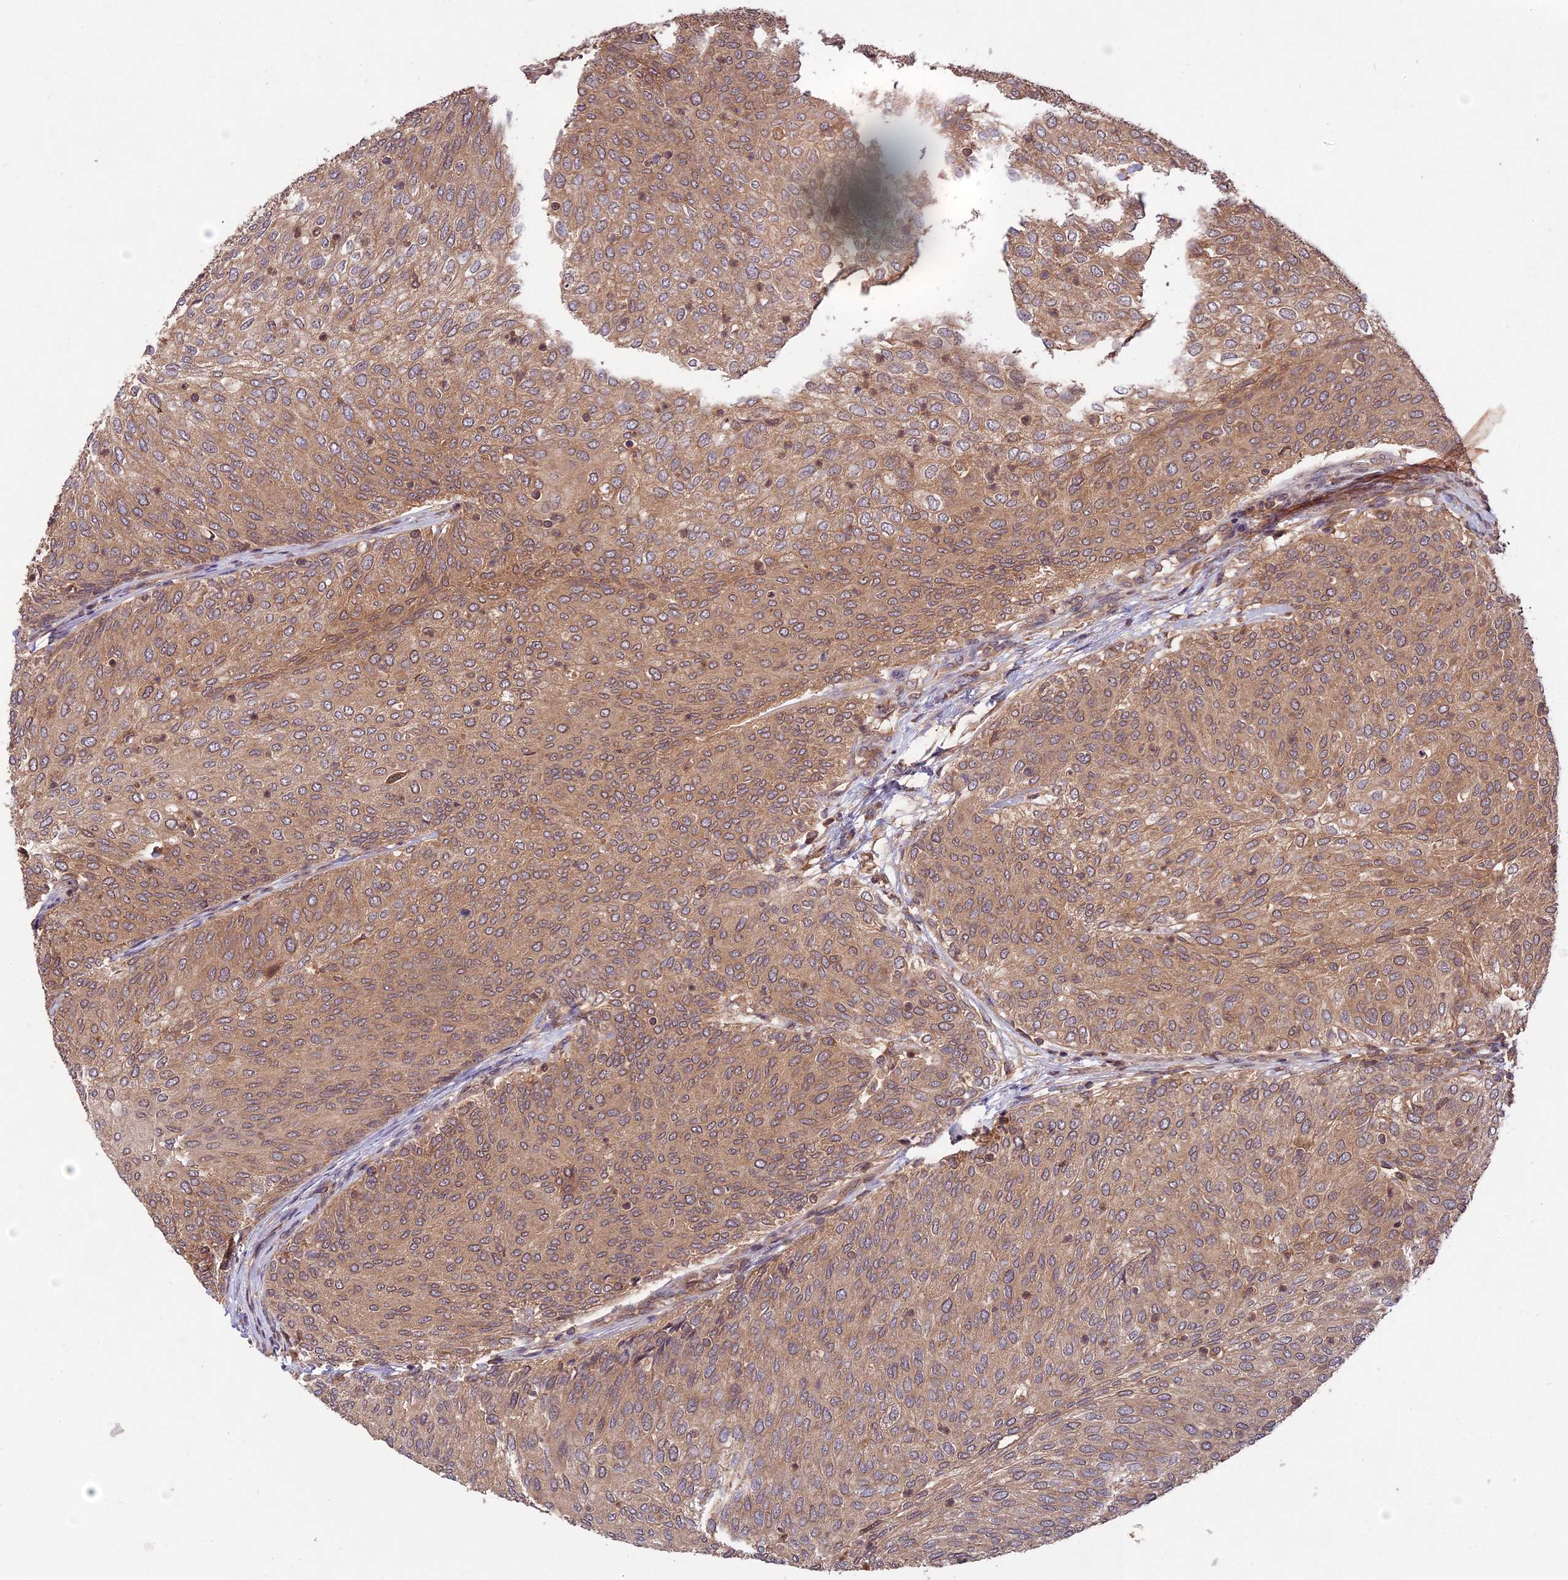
{"staining": {"intensity": "moderate", "quantity": ">75%", "location": "cytoplasmic/membranous"}, "tissue": "urothelial cancer", "cell_type": "Tumor cells", "image_type": "cancer", "snomed": [{"axis": "morphology", "description": "Urothelial carcinoma, Low grade"}, {"axis": "topography", "description": "Urinary bladder"}], "caption": "A brown stain shows moderate cytoplasmic/membranous staining of a protein in human low-grade urothelial carcinoma tumor cells.", "gene": "CHAC1", "patient": {"sex": "female", "age": 79}}